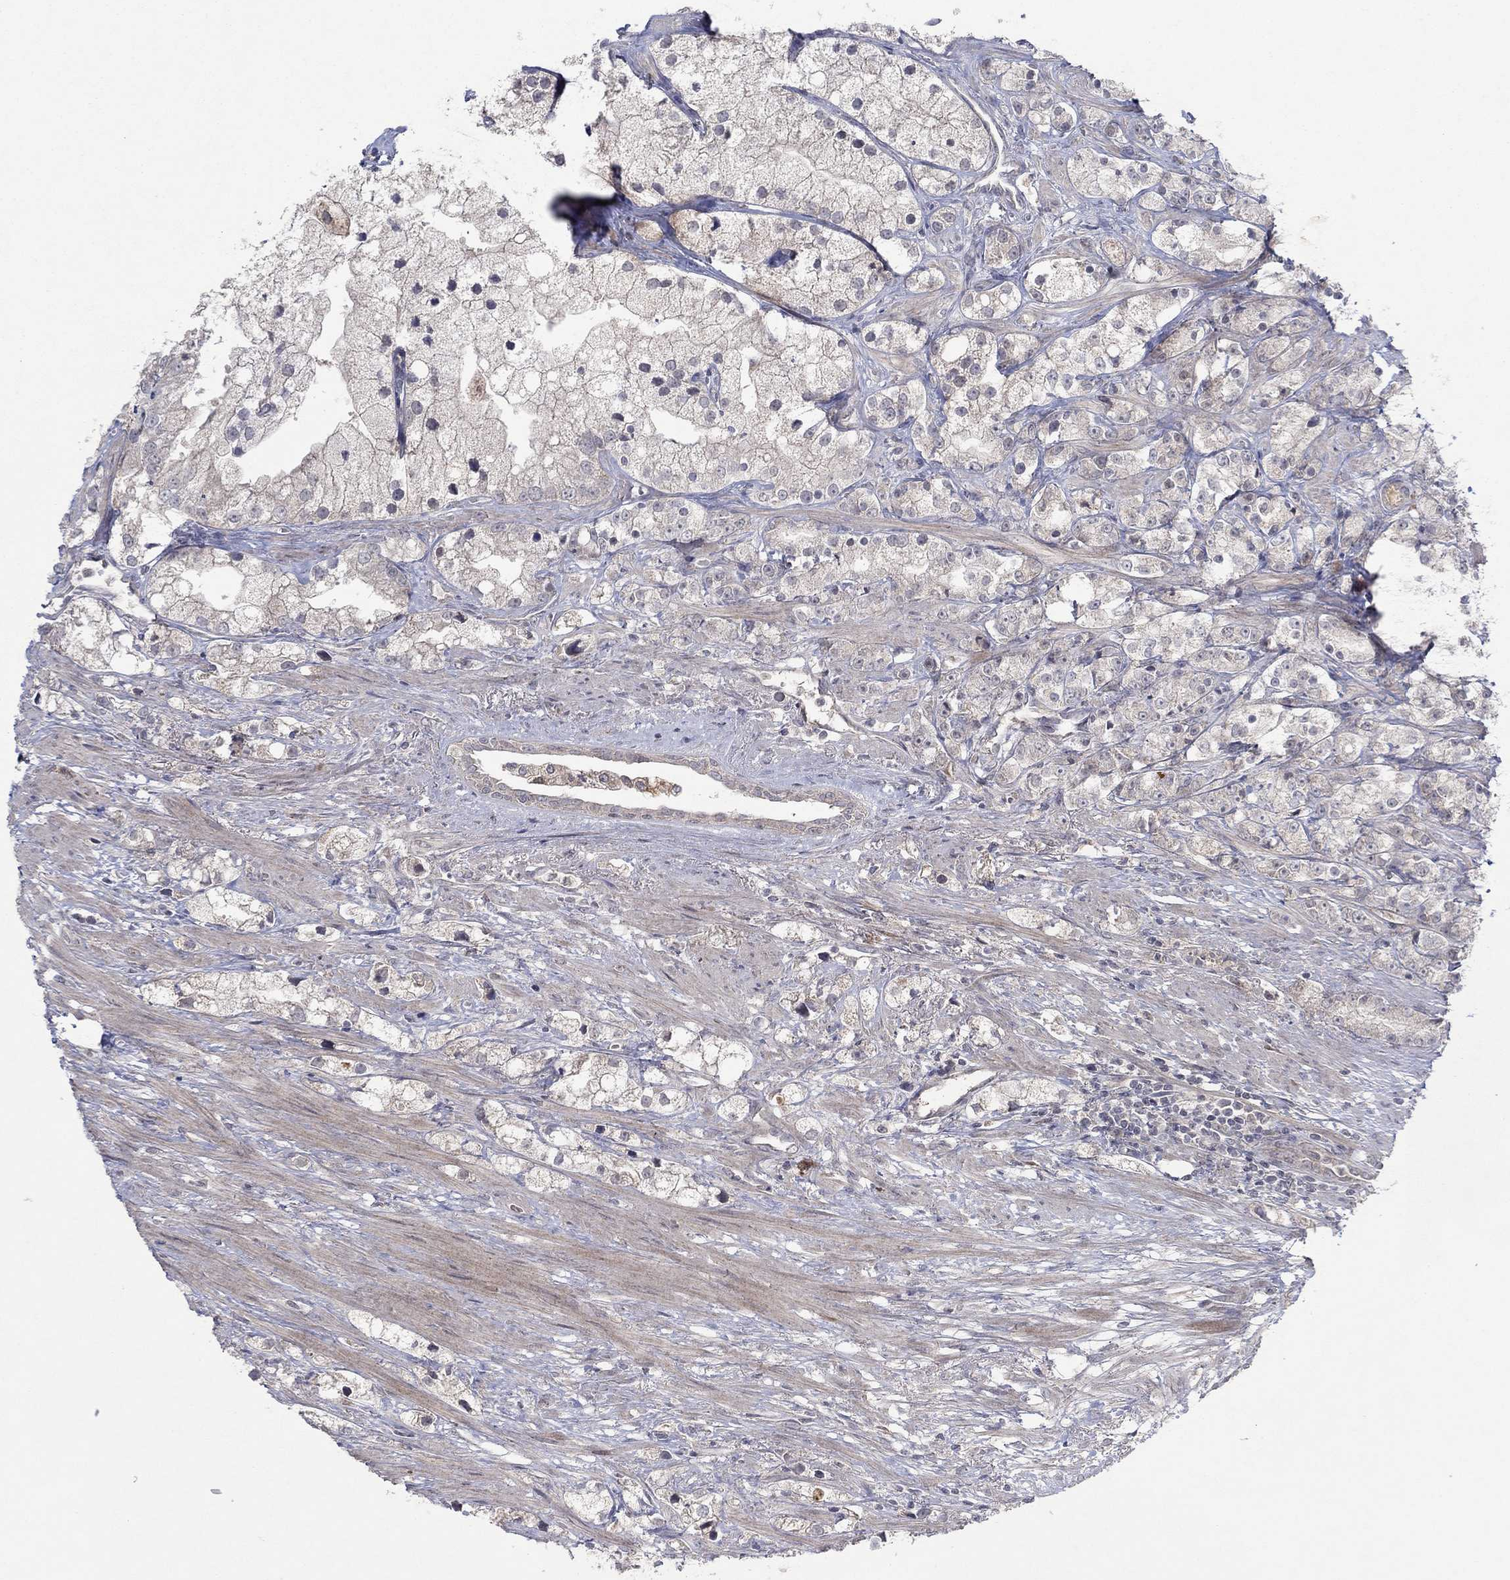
{"staining": {"intensity": "negative", "quantity": "none", "location": "none"}, "tissue": "prostate cancer", "cell_type": "Tumor cells", "image_type": "cancer", "snomed": [{"axis": "morphology", "description": "Adenocarcinoma, NOS"}, {"axis": "topography", "description": "Prostate and seminal vesicle, NOS"}, {"axis": "topography", "description": "Prostate"}], "caption": "Tumor cells are negative for brown protein staining in adenocarcinoma (prostate).", "gene": "IL4", "patient": {"sex": "male", "age": 79}}